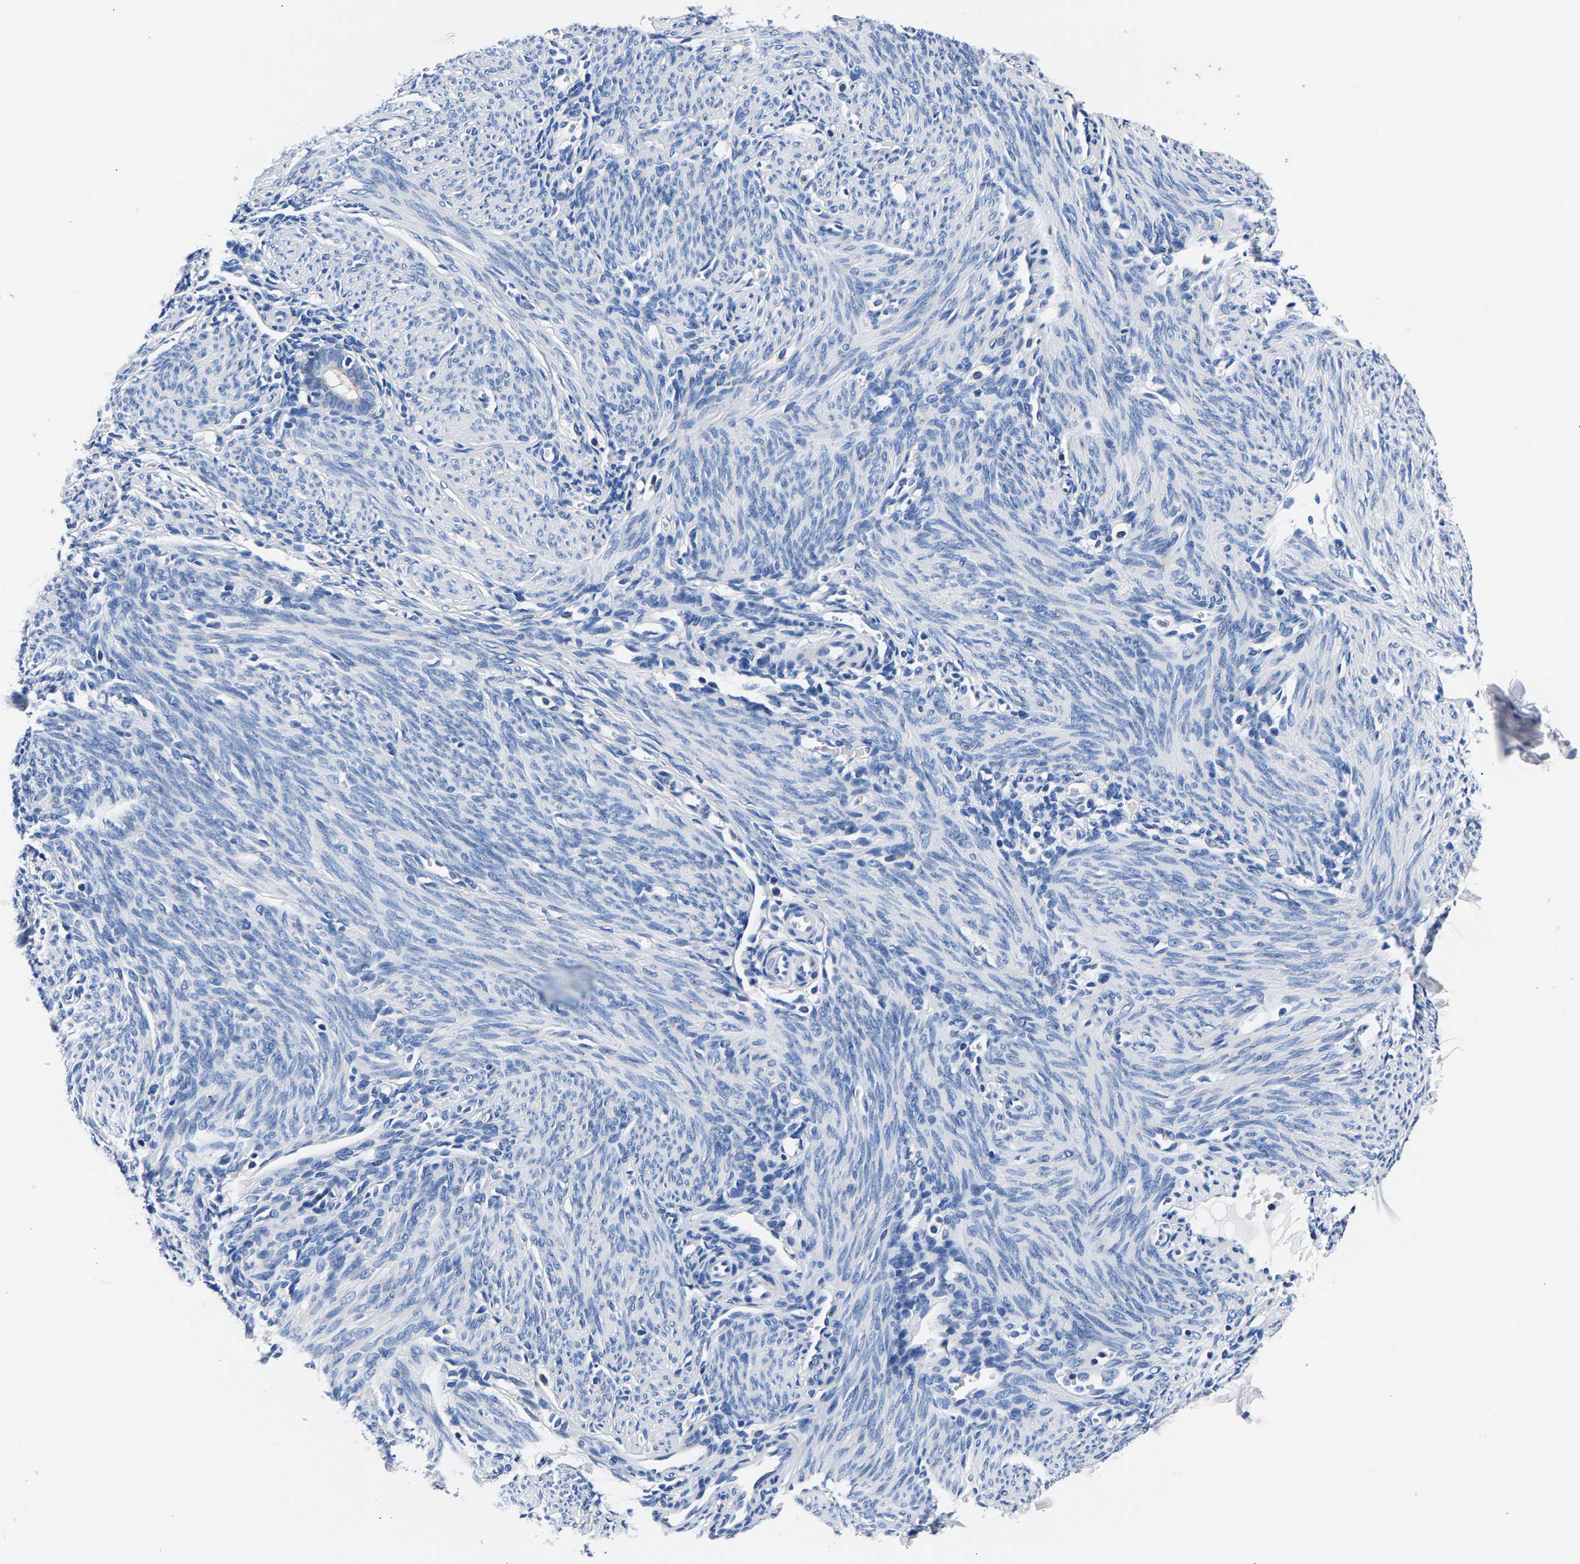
{"staining": {"intensity": "negative", "quantity": "none", "location": "none"}, "tissue": "endometrium", "cell_type": "Cells in endometrial stroma", "image_type": "normal", "snomed": [{"axis": "morphology", "description": "Normal tissue, NOS"}, {"axis": "morphology", "description": "Adenocarcinoma, NOS"}, {"axis": "topography", "description": "Endometrium"}], "caption": "An IHC image of benign endometrium is shown. There is no staining in cells in endometrial stroma of endometrium. (Stains: DAB (3,3'-diaminobenzidine) immunohistochemistry with hematoxylin counter stain, Microscopy: brightfield microscopy at high magnification).", "gene": "PHF24", "patient": {"sex": "female", "age": 57}}